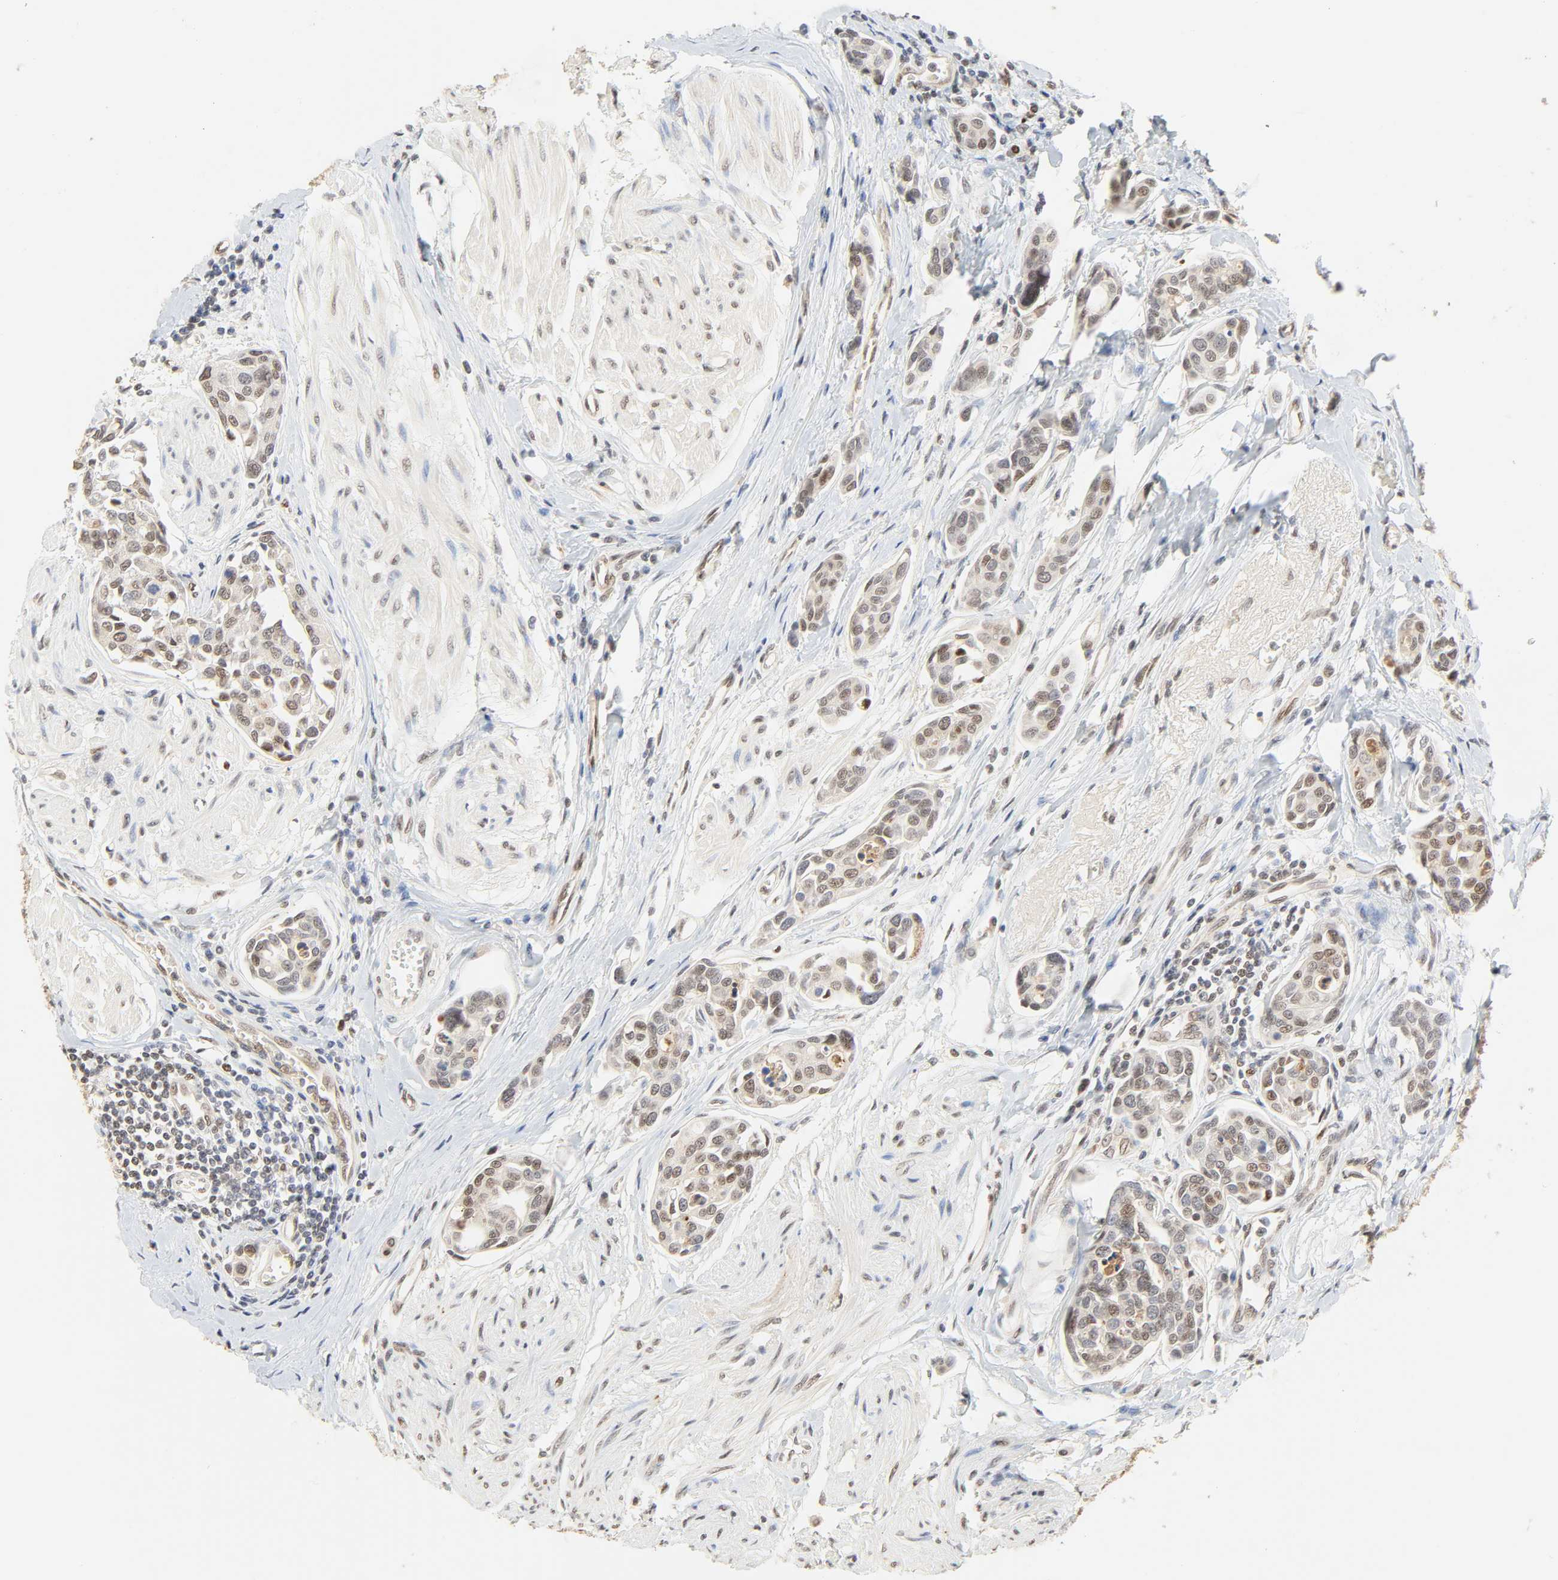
{"staining": {"intensity": "weak", "quantity": "25%-75%", "location": "nuclear"}, "tissue": "urothelial cancer", "cell_type": "Tumor cells", "image_type": "cancer", "snomed": [{"axis": "morphology", "description": "Urothelial carcinoma, High grade"}, {"axis": "topography", "description": "Urinary bladder"}], "caption": "A micrograph of human urothelial cancer stained for a protein displays weak nuclear brown staining in tumor cells.", "gene": "UBC", "patient": {"sex": "male", "age": 78}}